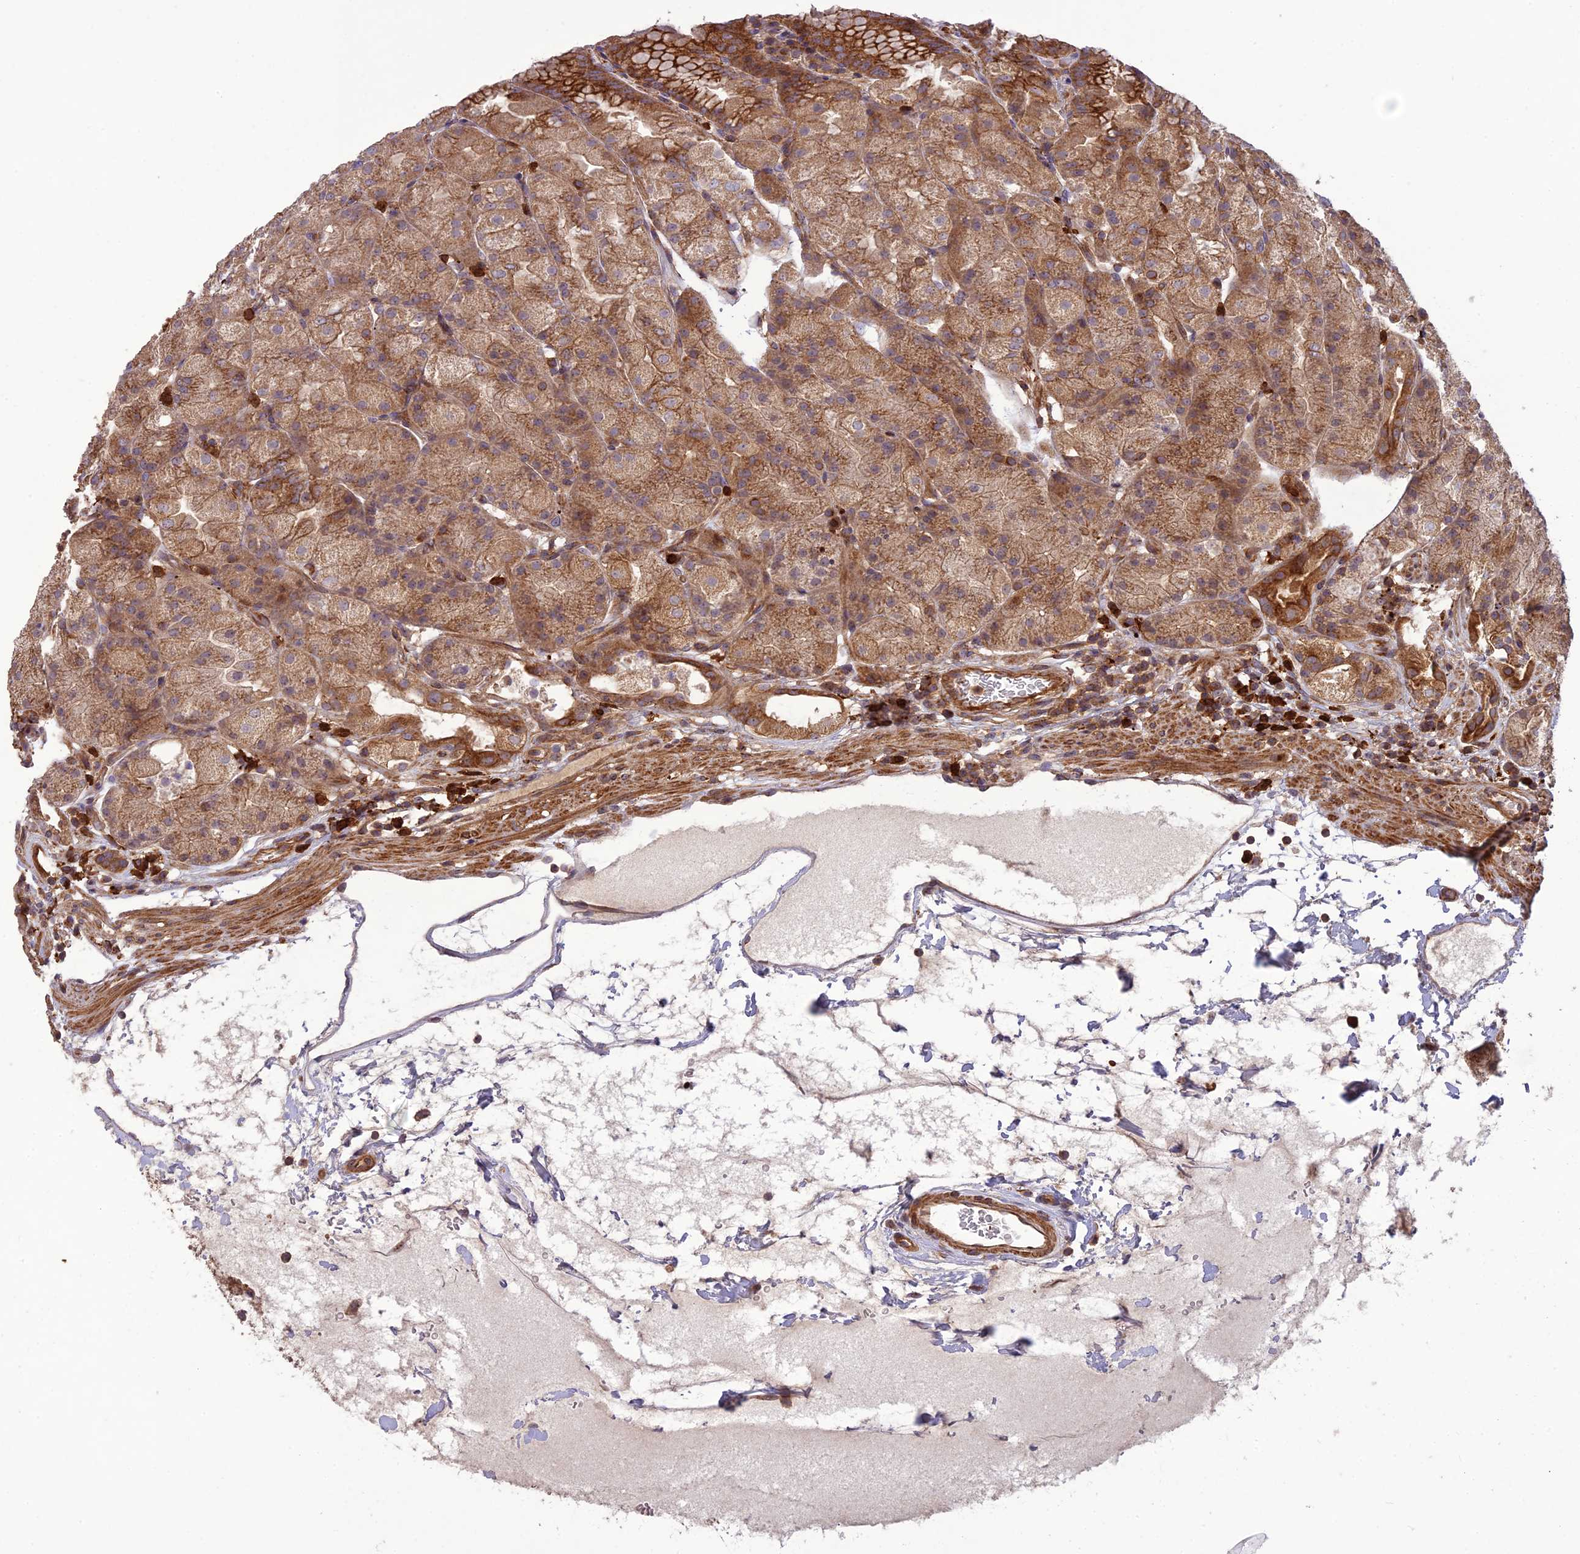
{"staining": {"intensity": "moderate", "quantity": ">75%", "location": "cytoplasmic/membranous"}, "tissue": "stomach", "cell_type": "Glandular cells", "image_type": "normal", "snomed": [{"axis": "morphology", "description": "Normal tissue, NOS"}, {"axis": "topography", "description": "Stomach, upper"}, {"axis": "topography", "description": "Stomach, lower"}], "caption": "DAB (3,3'-diaminobenzidine) immunohistochemical staining of benign stomach demonstrates moderate cytoplasmic/membranous protein positivity in about >75% of glandular cells. (Stains: DAB (3,3'-diaminobenzidine) in brown, nuclei in blue, Microscopy: brightfield microscopy at high magnification).", "gene": "TMEM131L", "patient": {"sex": "male", "age": 62}}